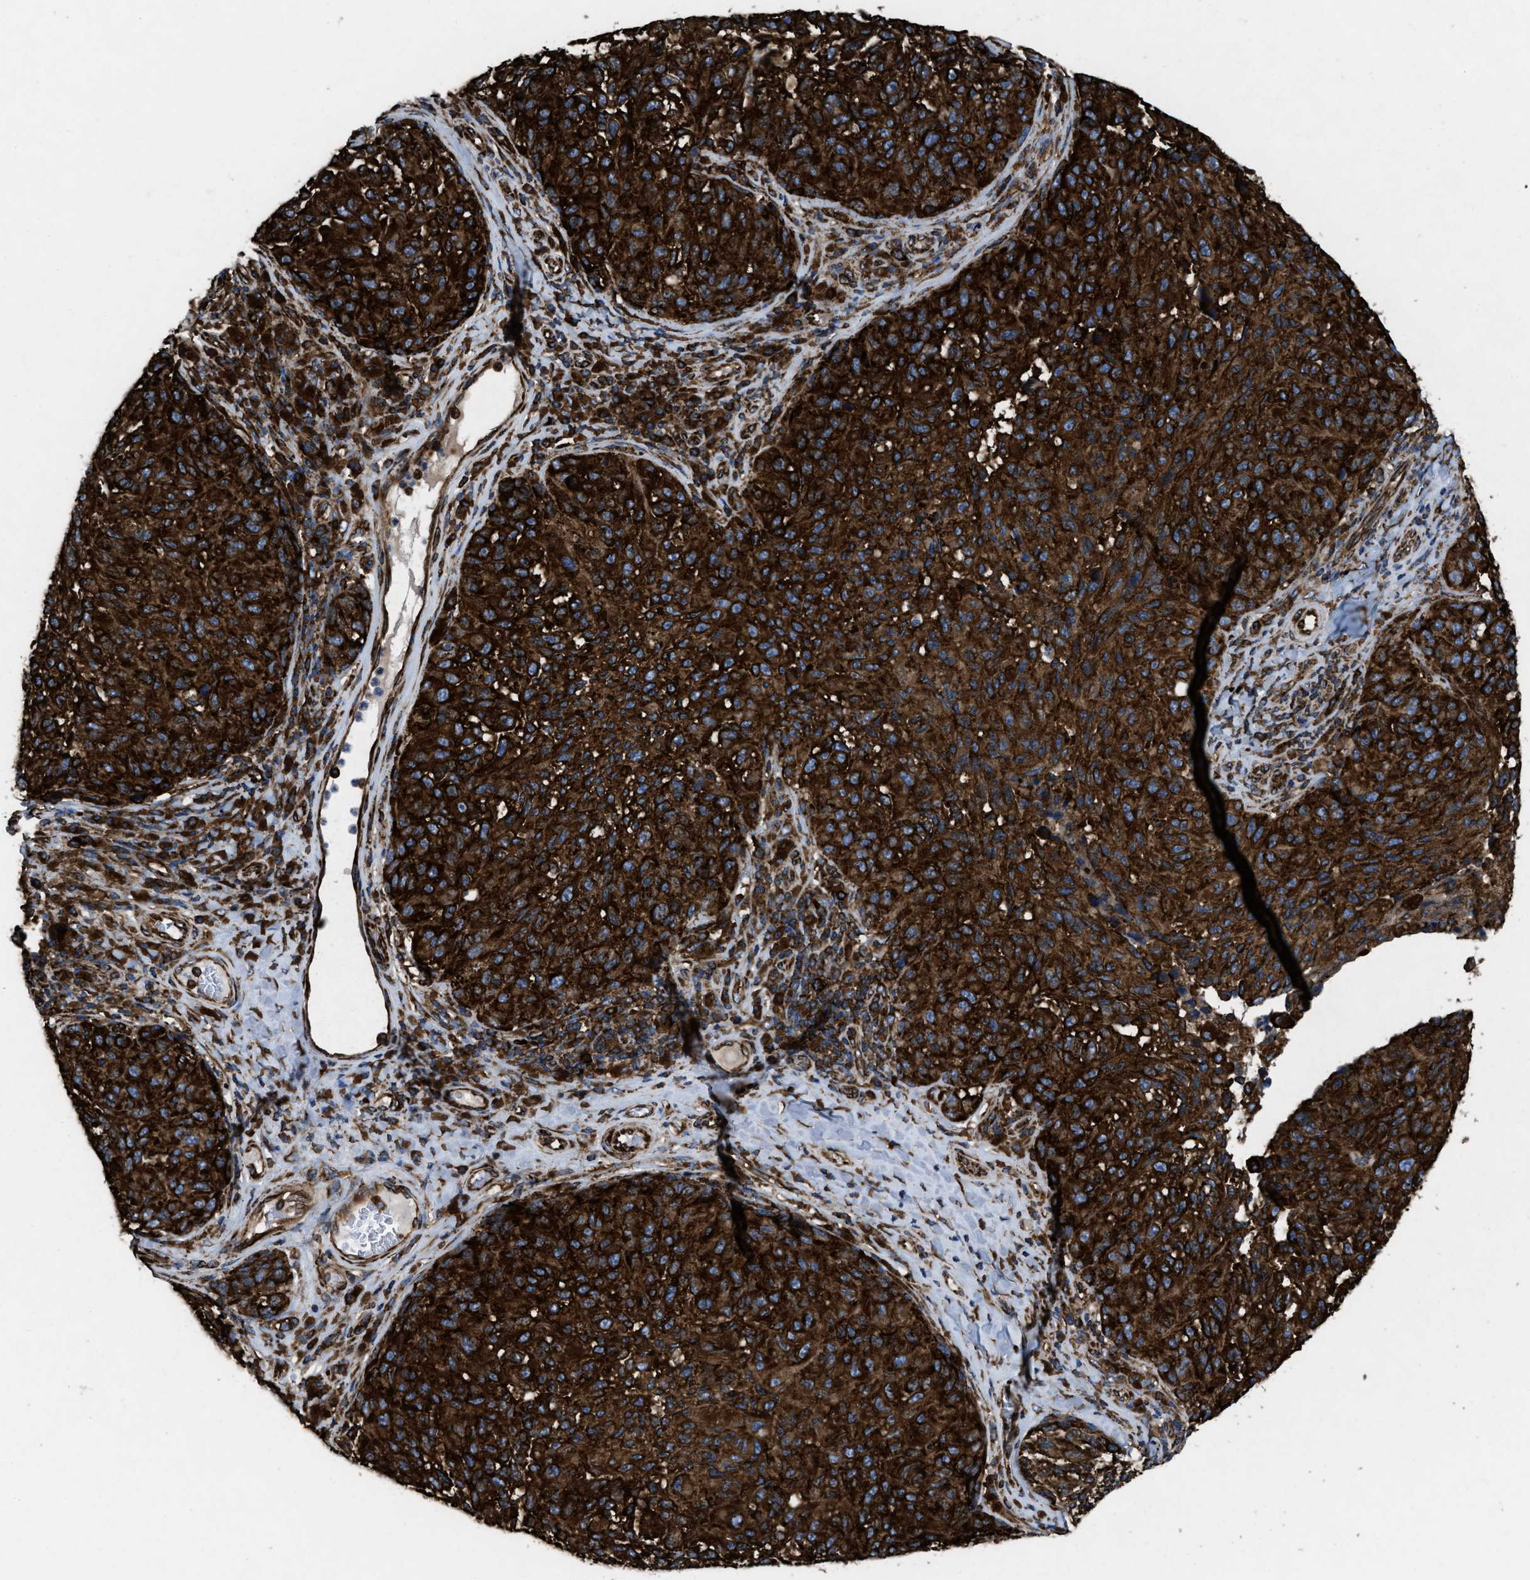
{"staining": {"intensity": "strong", "quantity": ">75%", "location": "cytoplasmic/membranous"}, "tissue": "melanoma", "cell_type": "Tumor cells", "image_type": "cancer", "snomed": [{"axis": "morphology", "description": "Malignant melanoma, NOS"}, {"axis": "topography", "description": "Skin"}], "caption": "Strong cytoplasmic/membranous protein positivity is present in about >75% of tumor cells in malignant melanoma. The staining was performed using DAB, with brown indicating positive protein expression. Nuclei are stained blue with hematoxylin.", "gene": "CAPRIN1", "patient": {"sex": "female", "age": 73}}